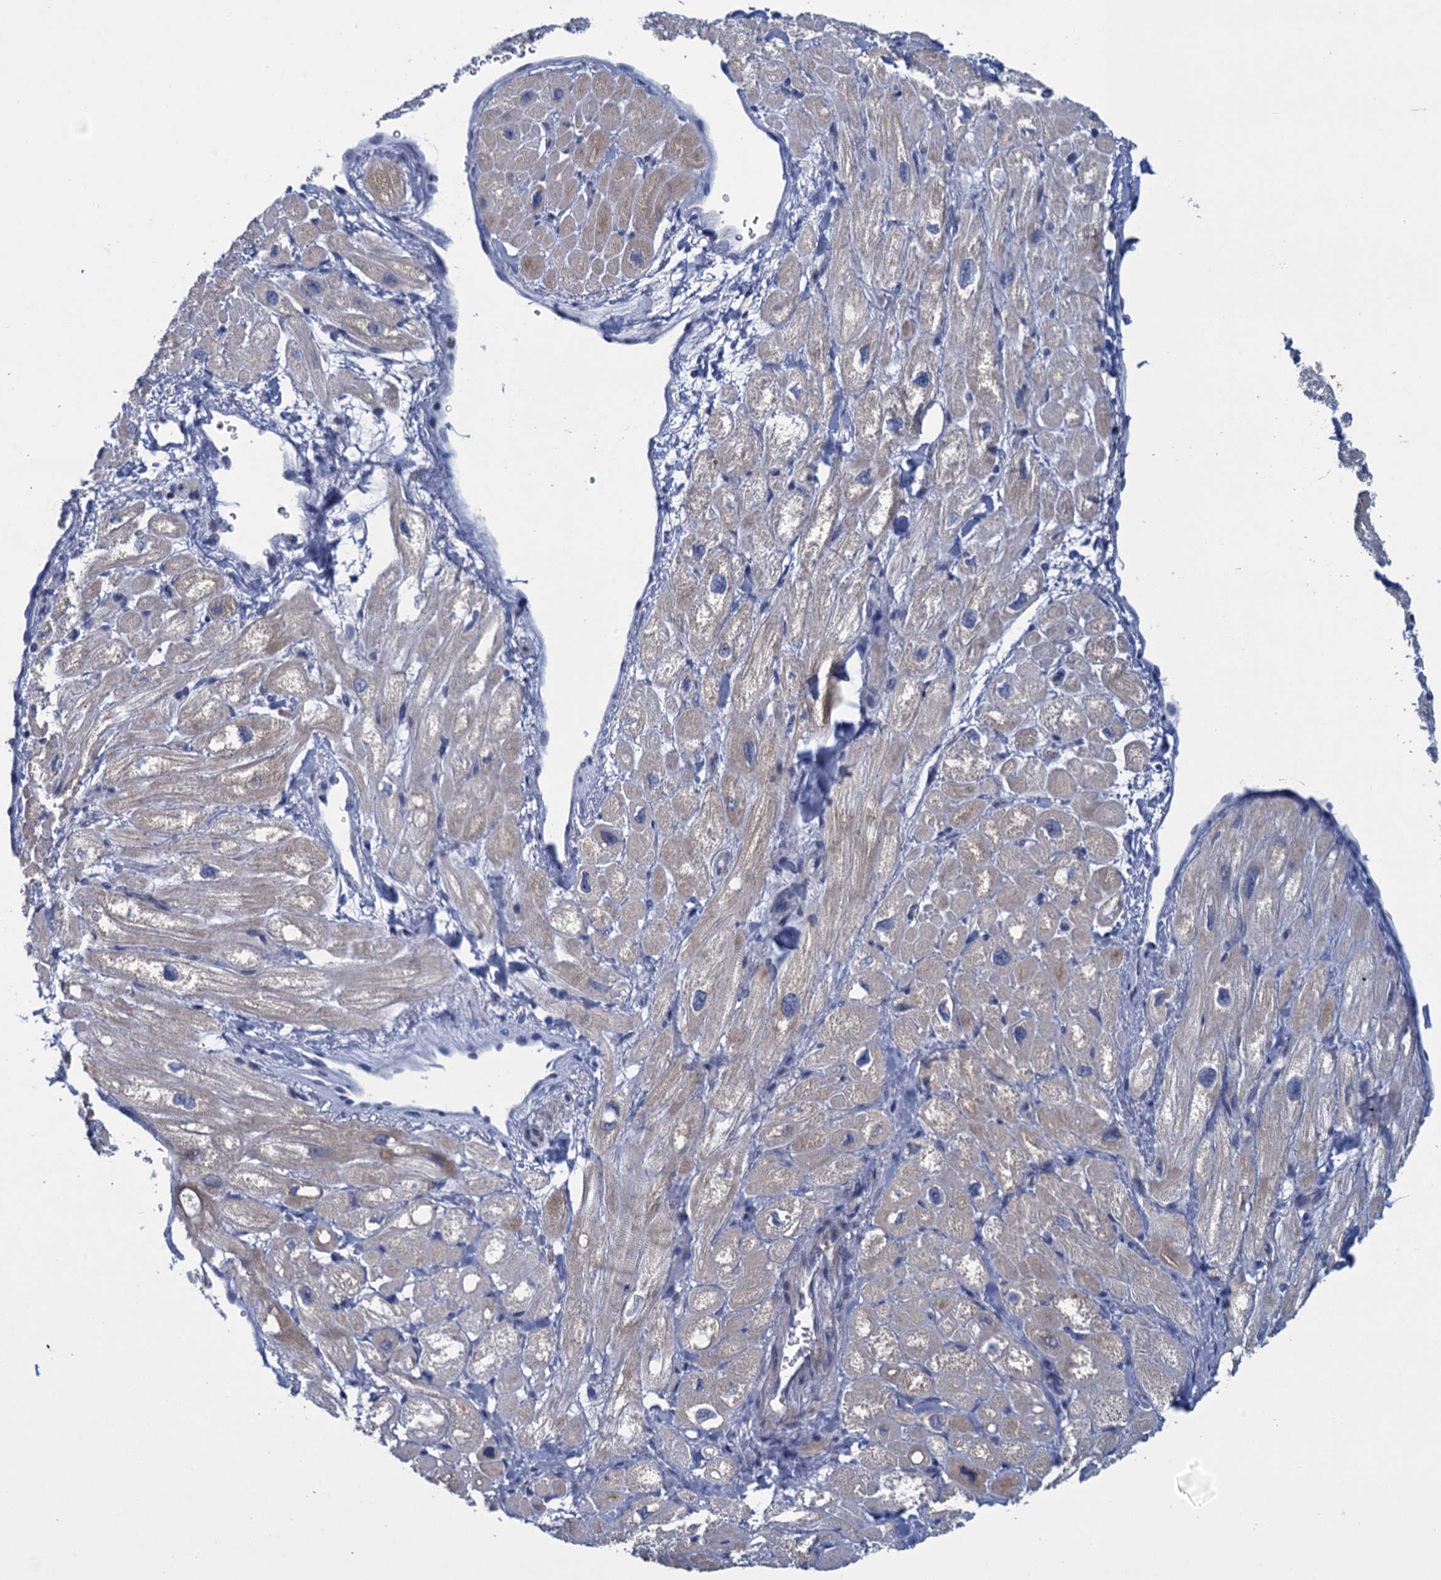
{"staining": {"intensity": "negative", "quantity": "none", "location": "none"}, "tissue": "heart muscle", "cell_type": "Cardiomyocytes", "image_type": "normal", "snomed": [{"axis": "morphology", "description": "Normal tissue, NOS"}, {"axis": "topography", "description": "Heart"}], "caption": "This is an IHC histopathology image of normal human heart muscle. There is no positivity in cardiomyocytes.", "gene": "SCEL", "patient": {"sex": "male", "age": 65}}